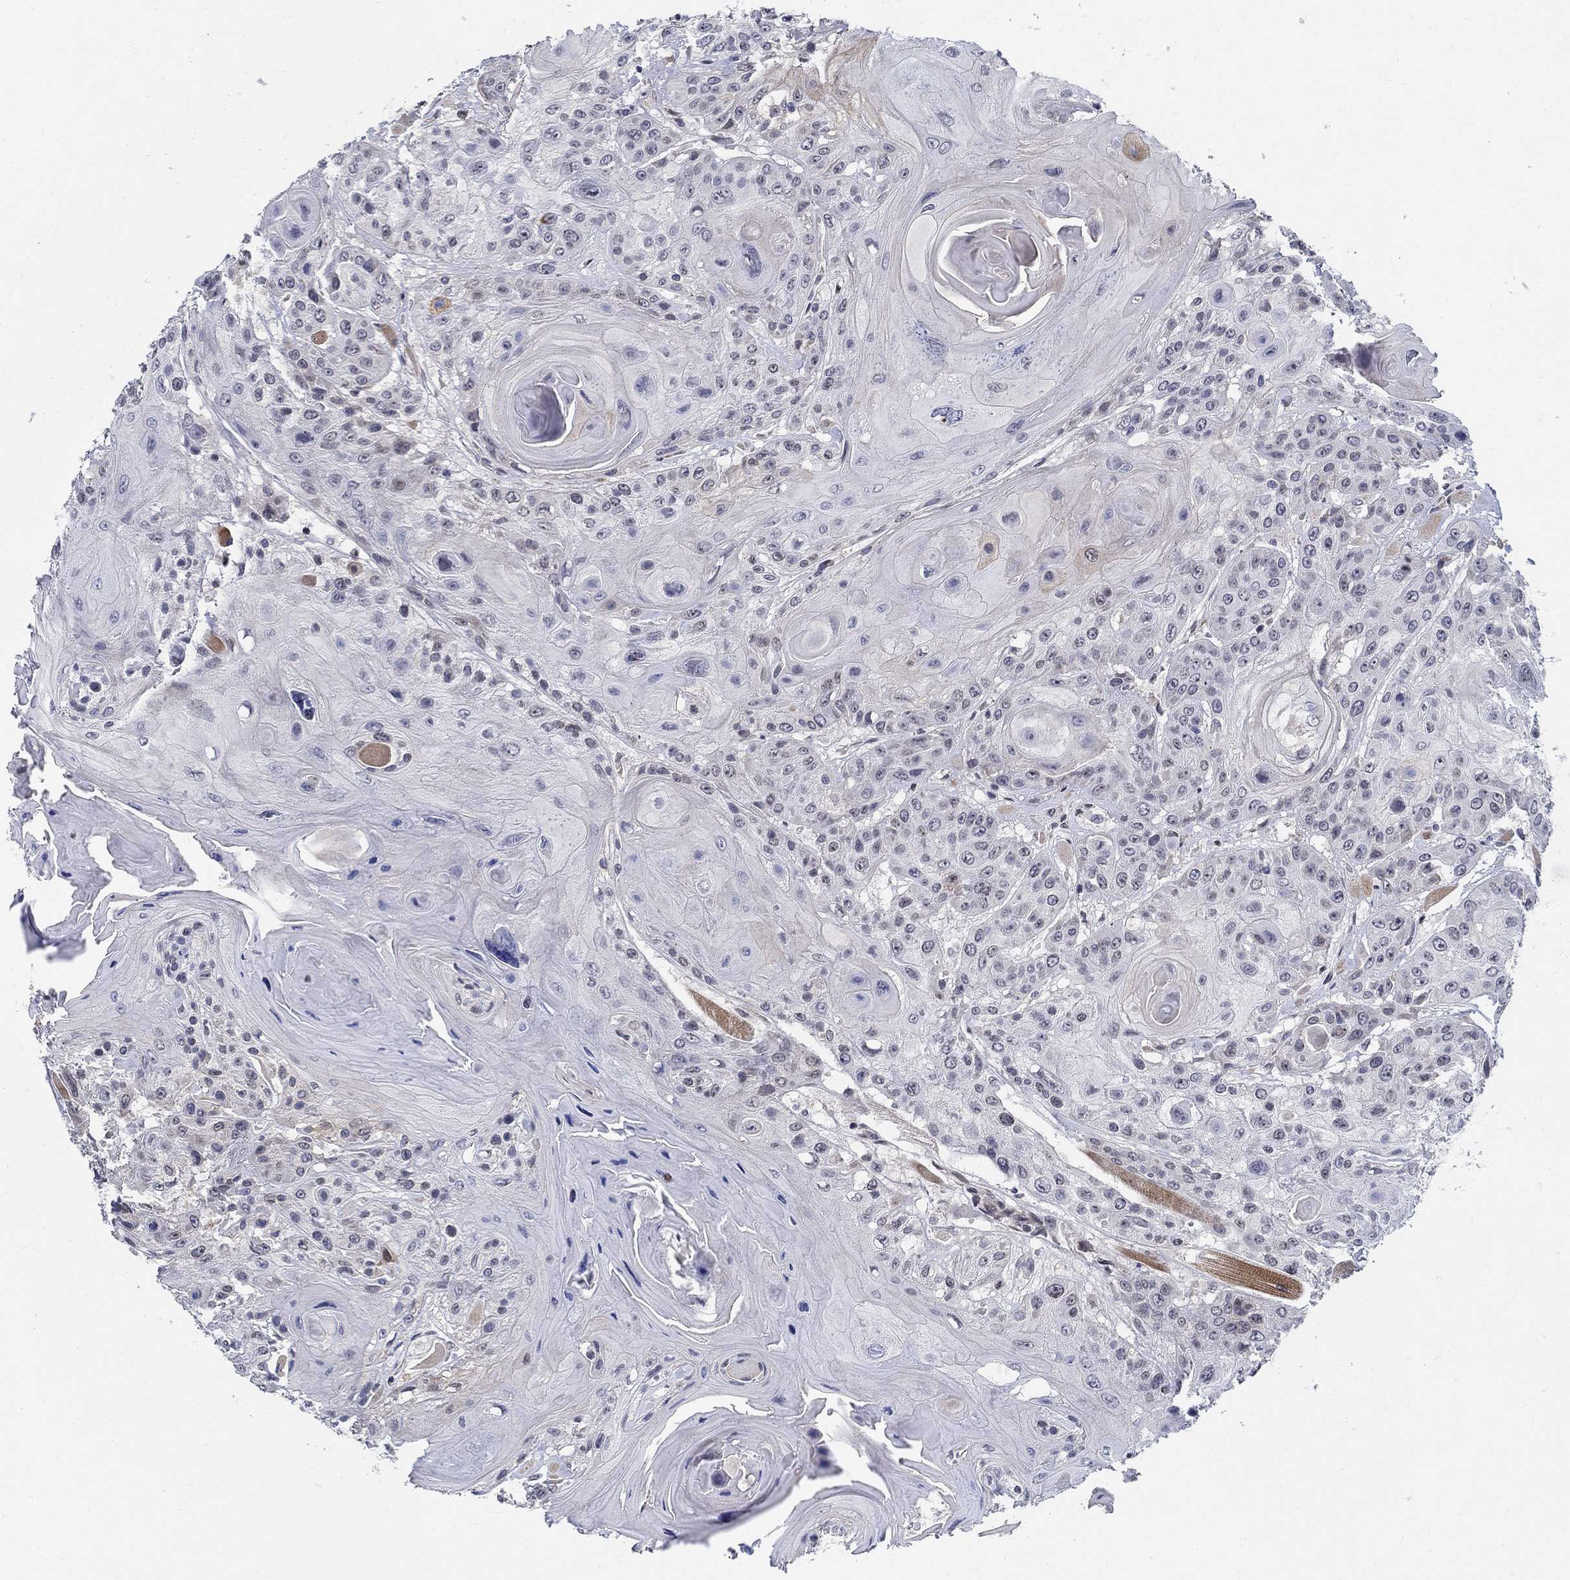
{"staining": {"intensity": "moderate", "quantity": "<25%", "location": "cytoplasmic/membranous"}, "tissue": "head and neck cancer", "cell_type": "Tumor cells", "image_type": "cancer", "snomed": [{"axis": "morphology", "description": "Squamous cell carcinoma, NOS"}, {"axis": "topography", "description": "Head-Neck"}], "caption": "Protein analysis of head and neck squamous cell carcinoma tissue displays moderate cytoplasmic/membranous expression in approximately <25% of tumor cells.", "gene": "C16orf46", "patient": {"sex": "female", "age": 59}}